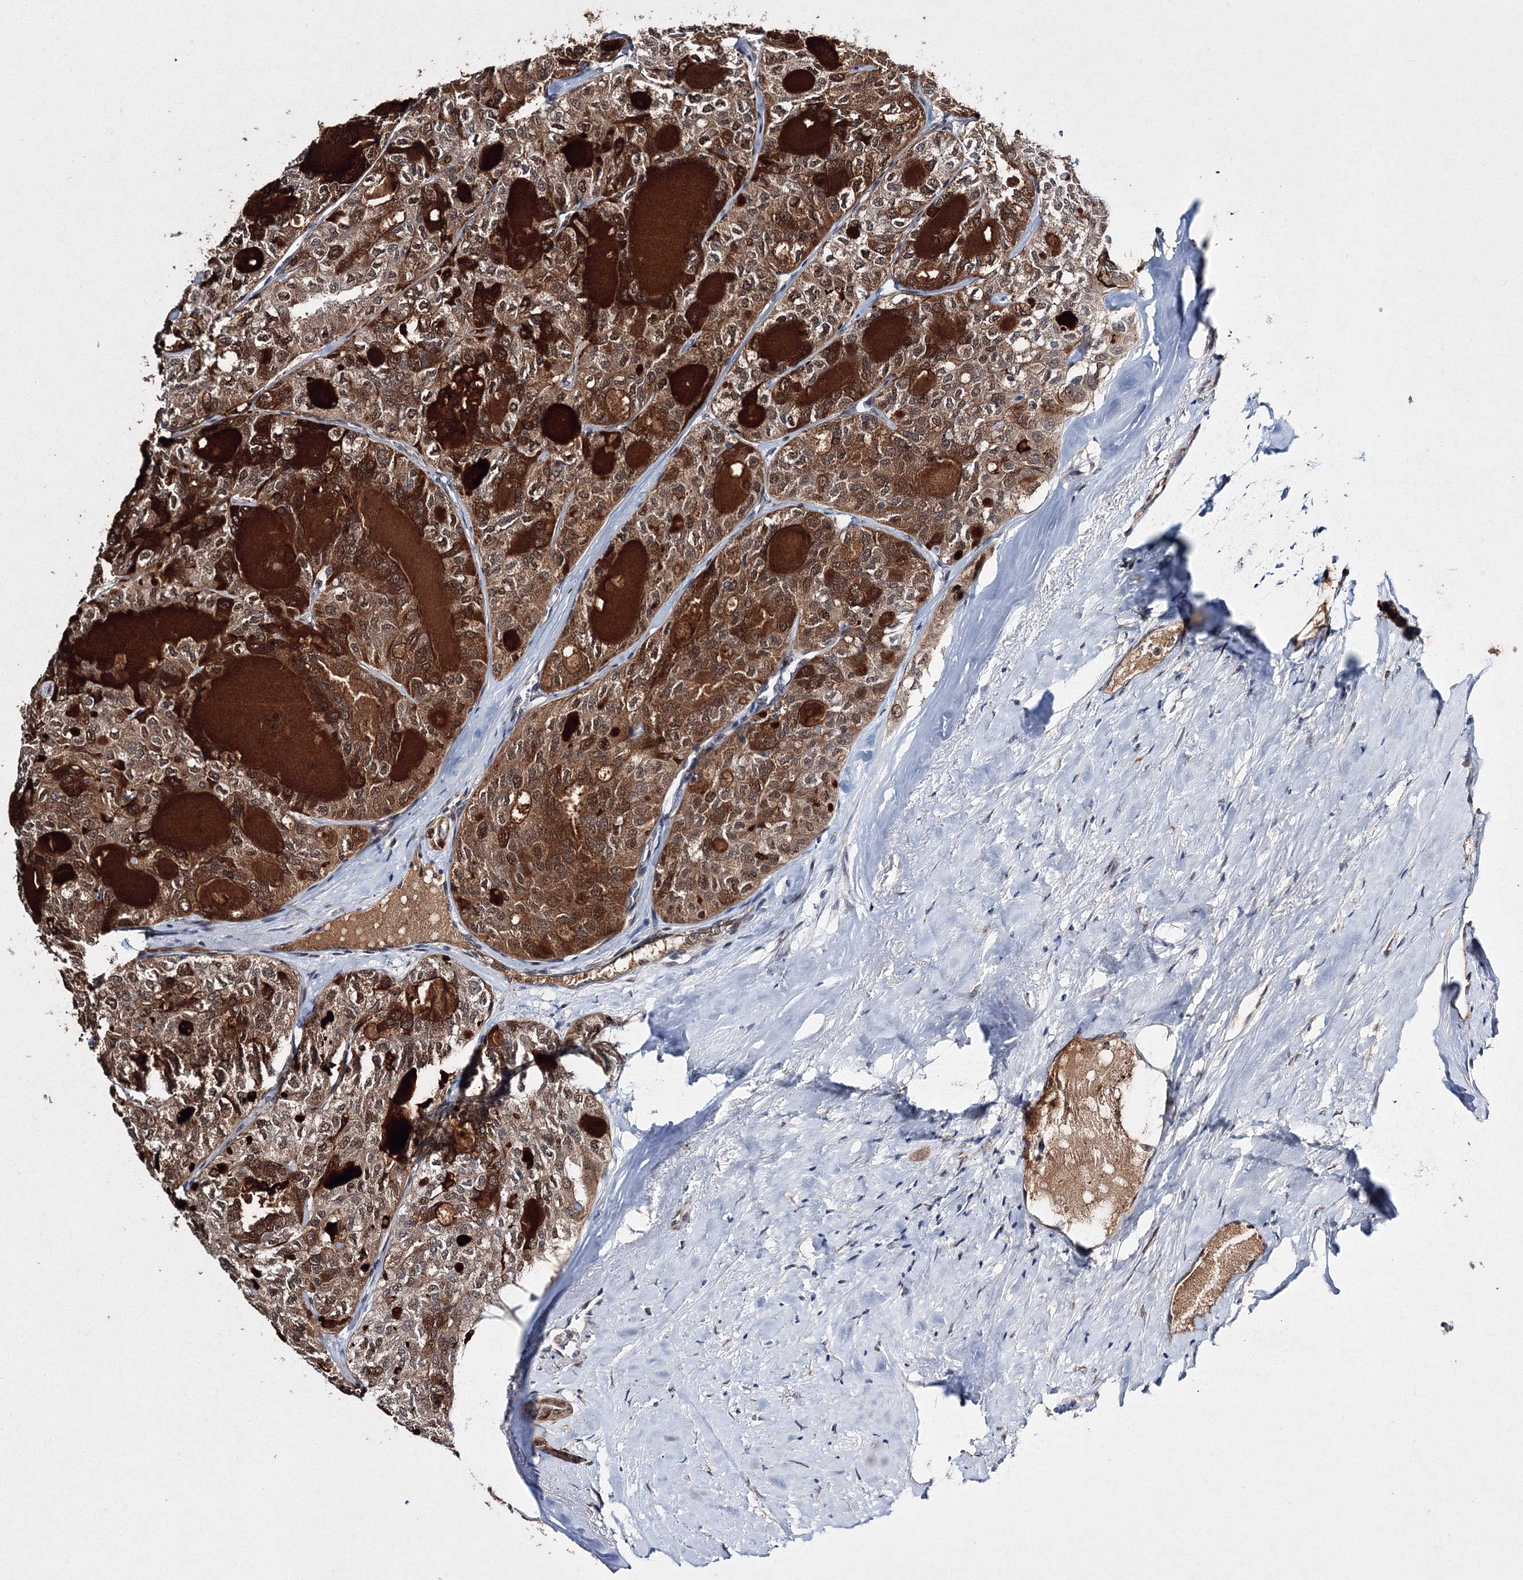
{"staining": {"intensity": "strong", "quantity": ">75%", "location": "cytoplasmic/membranous,nuclear"}, "tissue": "thyroid cancer", "cell_type": "Tumor cells", "image_type": "cancer", "snomed": [{"axis": "morphology", "description": "Follicular adenoma carcinoma, NOS"}, {"axis": "topography", "description": "Thyroid gland"}], "caption": "Follicular adenoma carcinoma (thyroid) stained with a brown dye shows strong cytoplasmic/membranous and nuclear positive staining in approximately >75% of tumor cells.", "gene": "GPN1", "patient": {"sex": "male", "age": 75}}